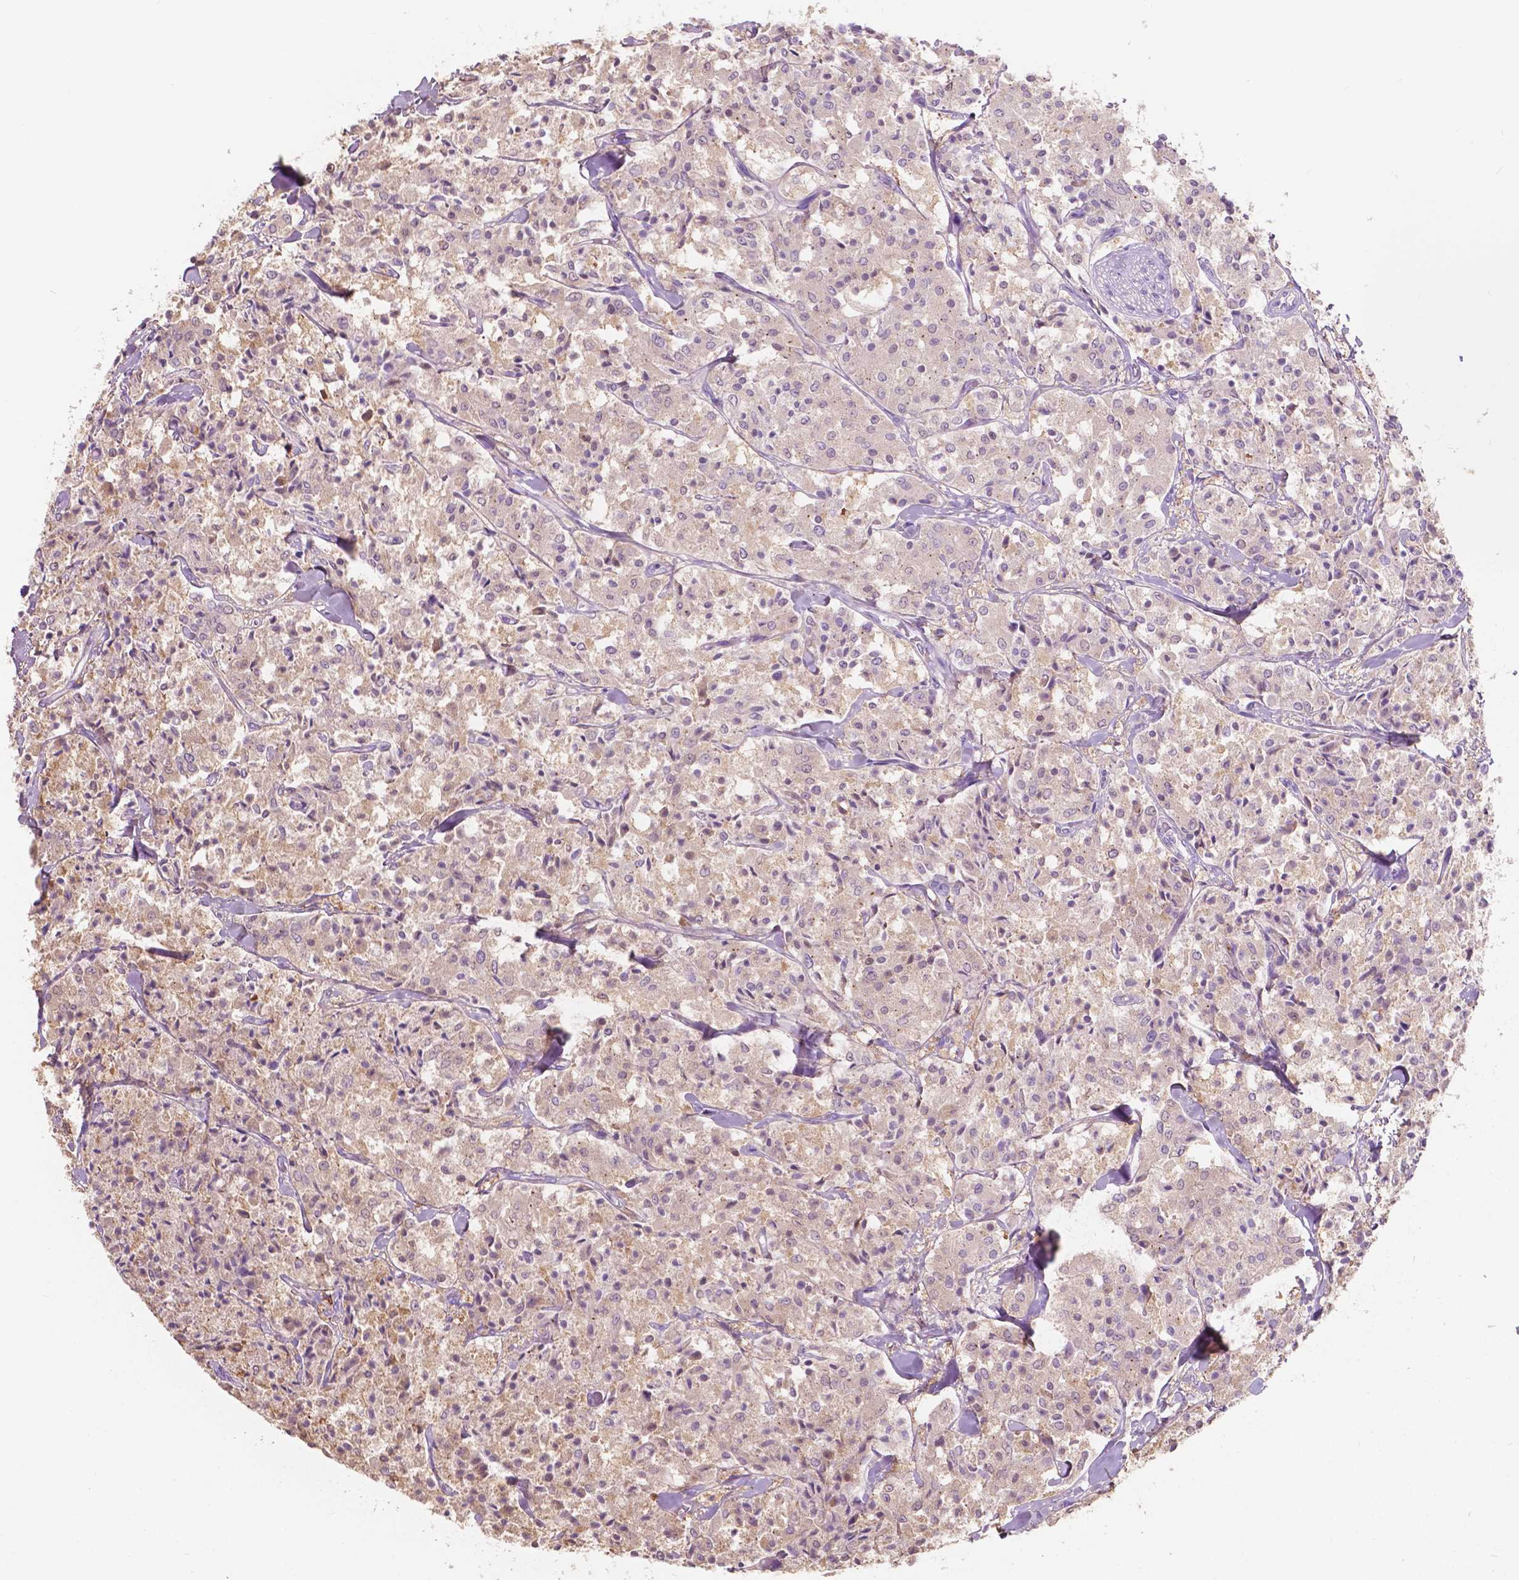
{"staining": {"intensity": "weak", "quantity": "25%-75%", "location": "cytoplasmic/membranous"}, "tissue": "carcinoid", "cell_type": "Tumor cells", "image_type": "cancer", "snomed": [{"axis": "morphology", "description": "Carcinoid, malignant, NOS"}, {"axis": "topography", "description": "Lung"}], "caption": "Malignant carcinoid tissue displays weak cytoplasmic/membranous staining in approximately 25%-75% of tumor cells", "gene": "SEMA4A", "patient": {"sex": "male", "age": 71}}